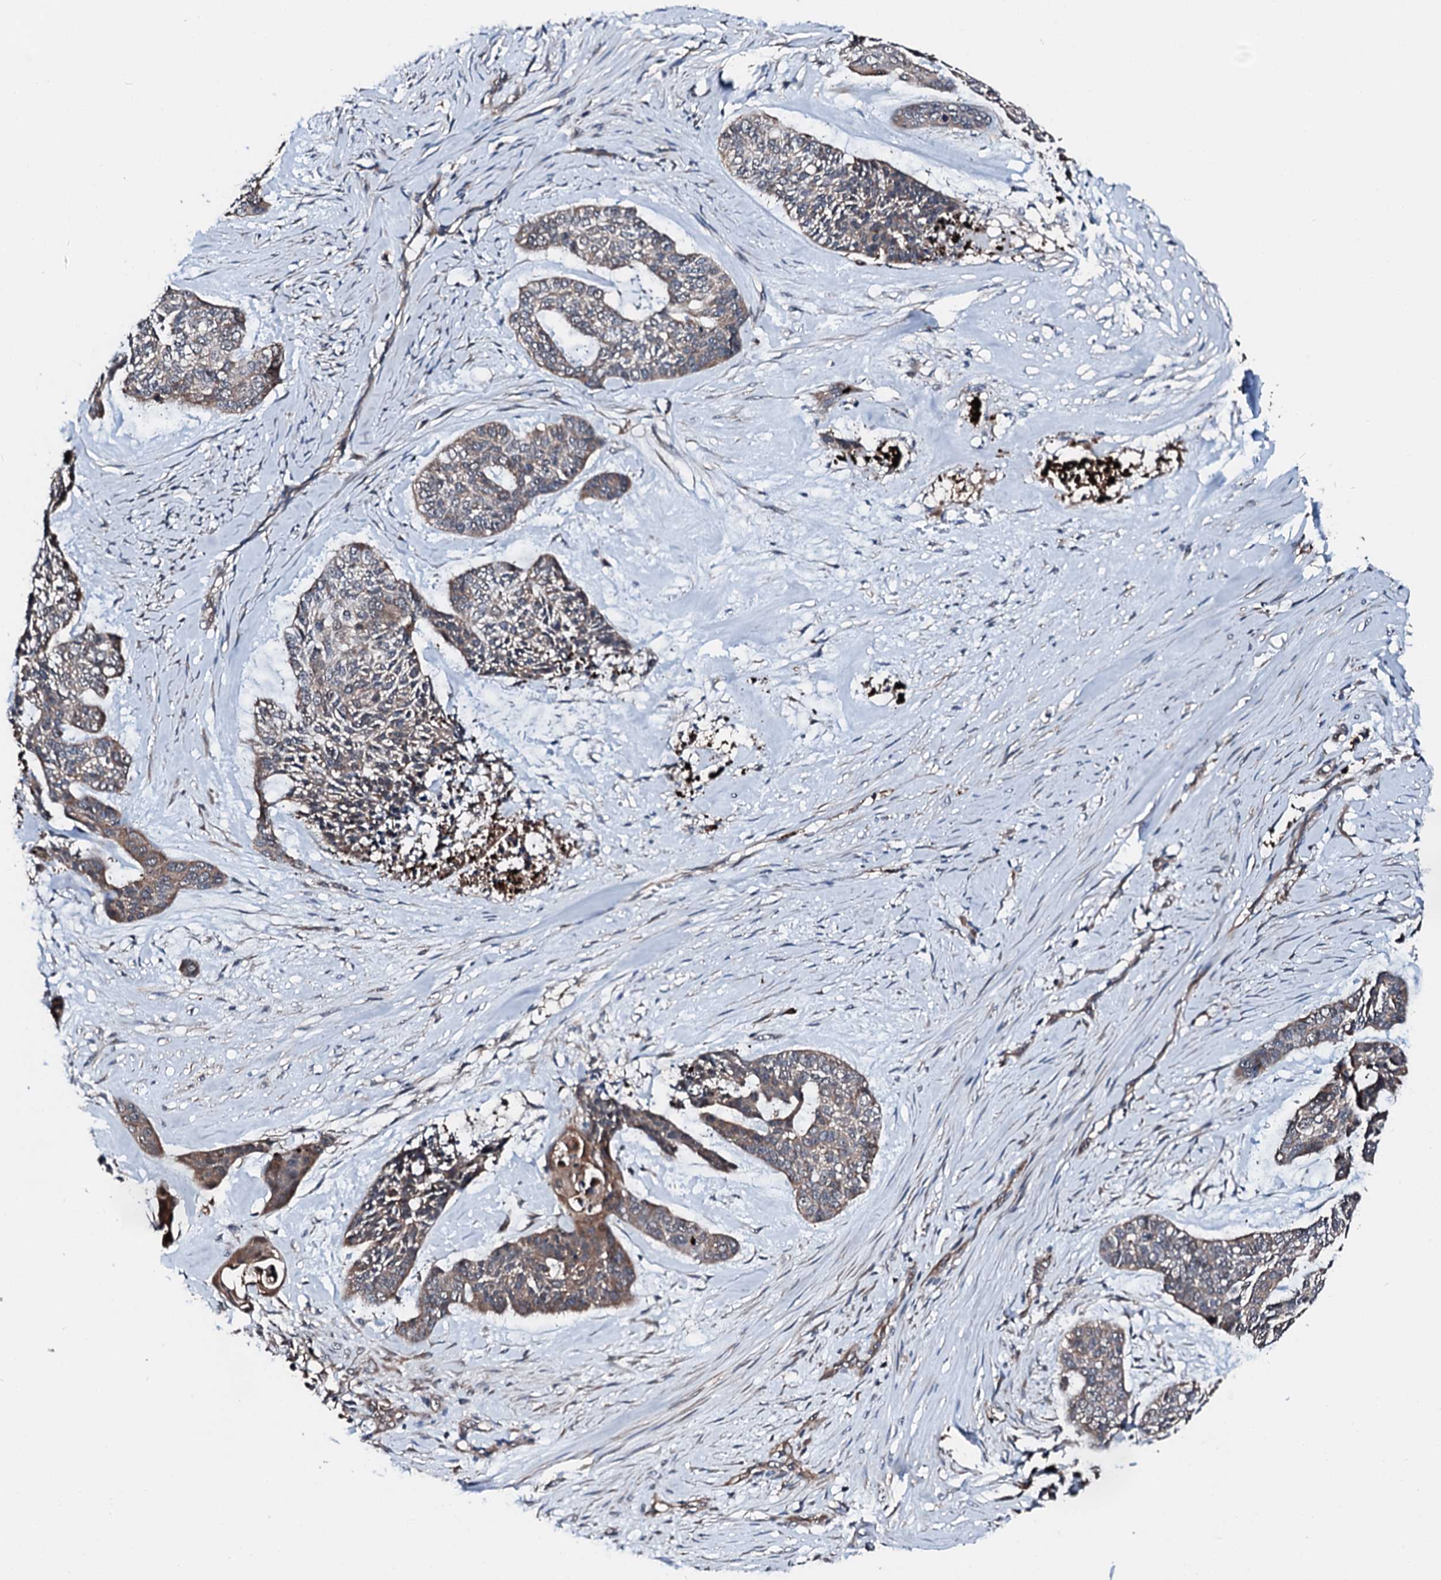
{"staining": {"intensity": "weak", "quantity": "<25%", "location": "cytoplasmic/membranous"}, "tissue": "skin cancer", "cell_type": "Tumor cells", "image_type": "cancer", "snomed": [{"axis": "morphology", "description": "Basal cell carcinoma"}, {"axis": "topography", "description": "Skin"}], "caption": "Protein analysis of skin cancer demonstrates no significant expression in tumor cells.", "gene": "FGD4", "patient": {"sex": "female", "age": 64}}